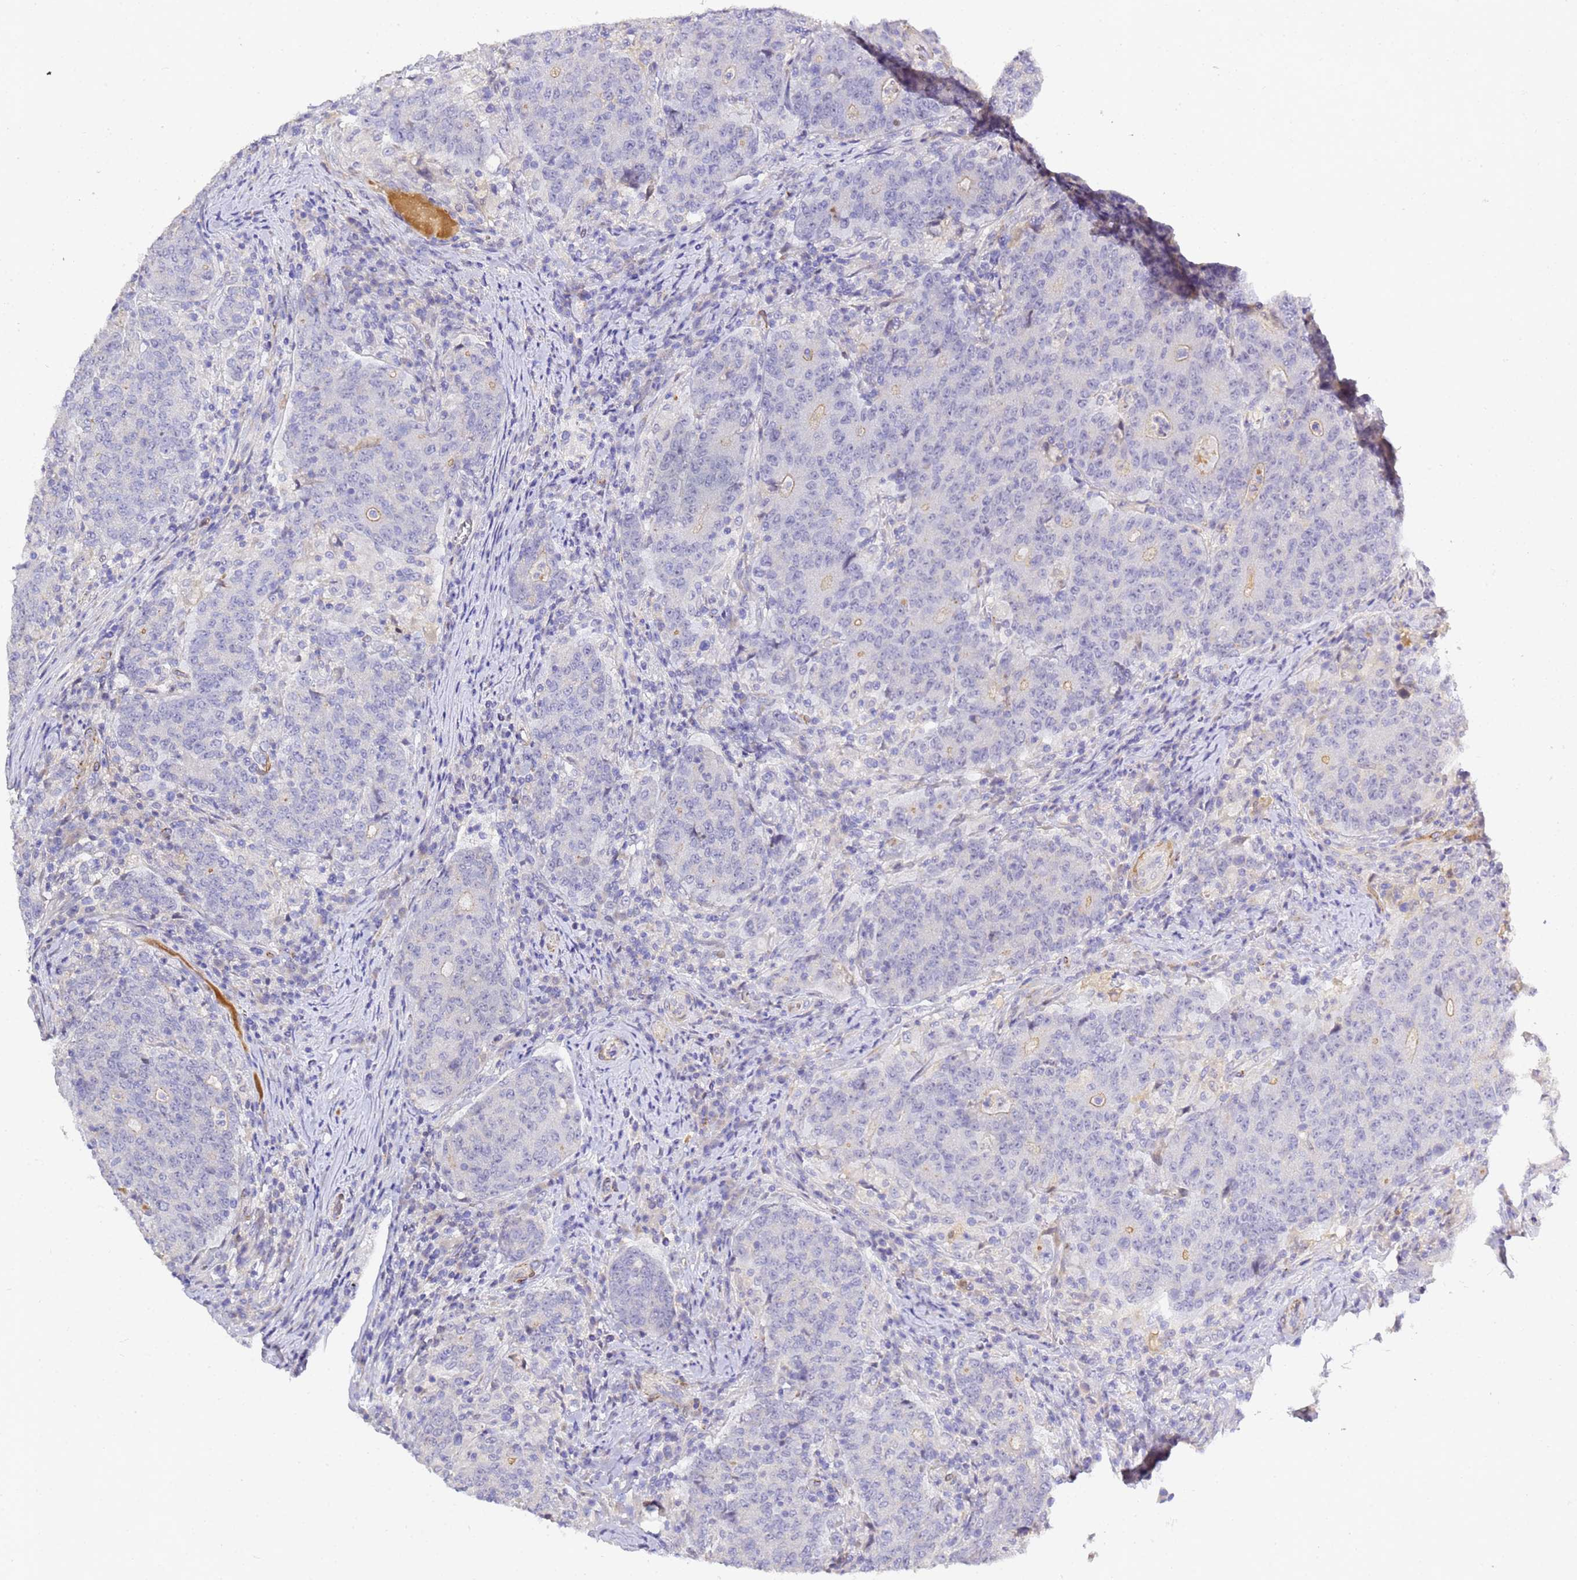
{"staining": {"intensity": "weak", "quantity": "<25%", "location": "cytoplasmic/membranous"}, "tissue": "colorectal cancer", "cell_type": "Tumor cells", "image_type": "cancer", "snomed": [{"axis": "morphology", "description": "Adenocarcinoma, NOS"}, {"axis": "topography", "description": "Colon"}], "caption": "Colorectal cancer (adenocarcinoma) was stained to show a protein in brown. There is no significant staining in tumor cells. (DAB (3,3'-diaminobenzidine) immunohistochemistry with hematoxylin counter stain).", "gene": "CFH", "patient": {"sex": "female", "age": 75}}